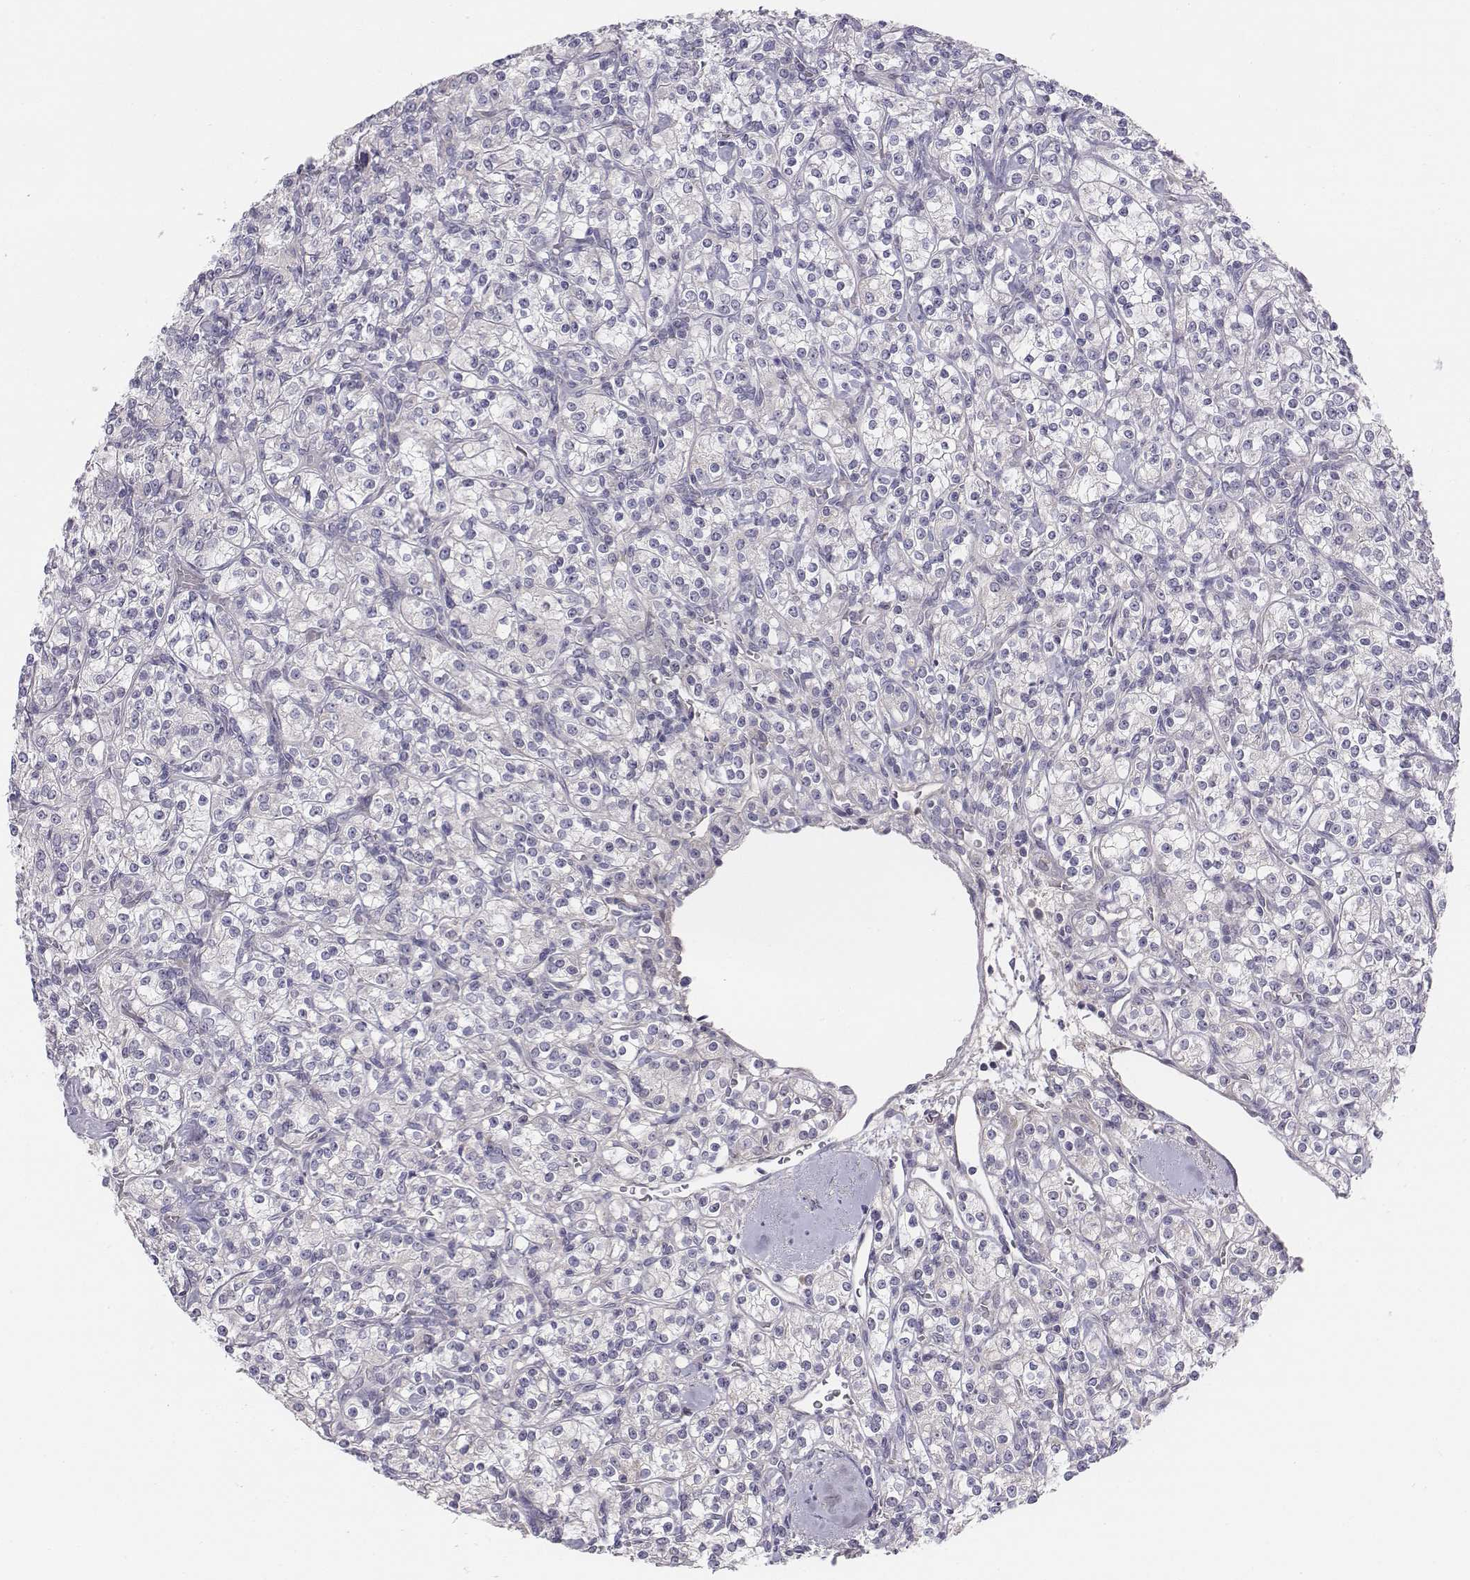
{"staining": {"intensity": "negative", "quantity": "none", "location": "none"}, "tissue": "renal cancer", "cell_type": "Tumor cells", "image_type": "cancer", "snomed": [{"axis": "morphology", "description": "Adenocarcinoma, NOS"}, {"axis": "topography", "description": "Kidney"}], "caption": "Tumor cells are negative for protein expression in human renal adenocarcinoma.", "gene": "CHST14", "patient": {"sex": "male", "age": 77}}